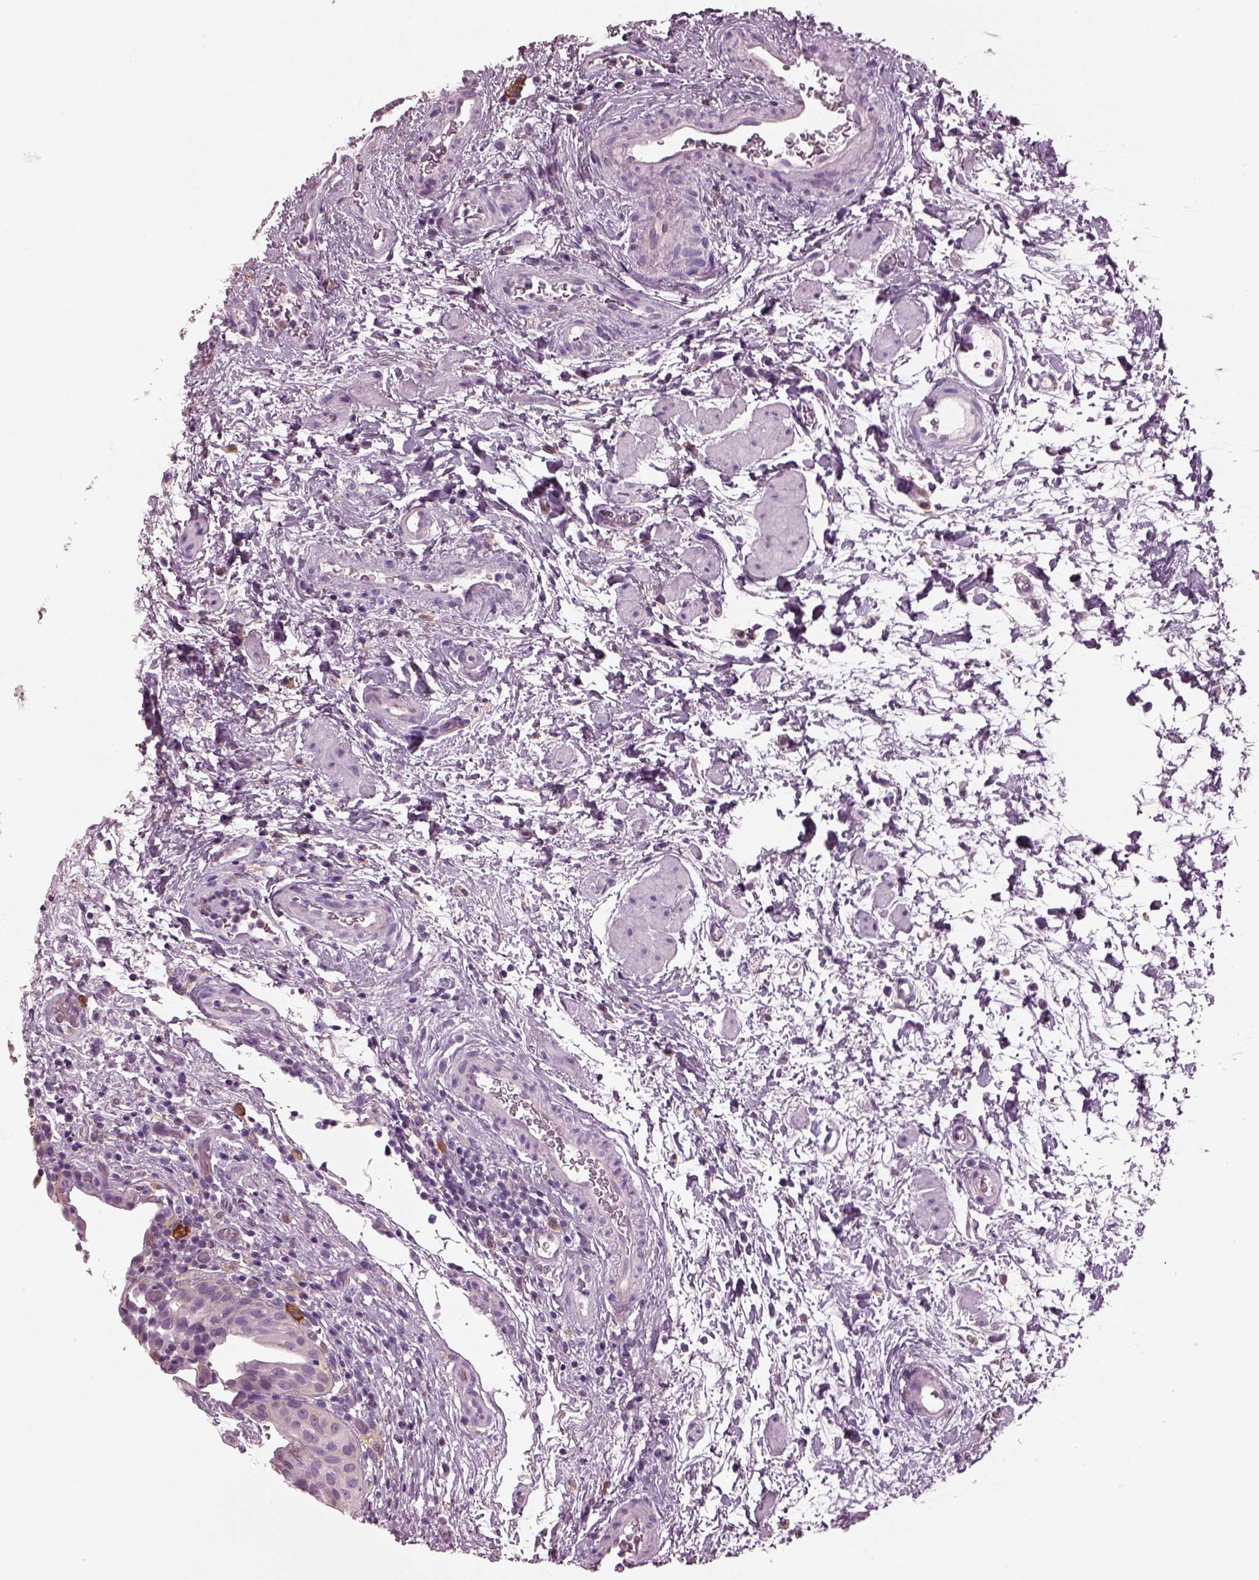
{"staining": {"intensity": "negative", "quantity": "none", "location": "none"}, "tissue": "urinary bladder", "cell_type": "Urothelial cells", "image_type": "normal", "snomed": [{"axis": "morphology", "description": "Normal tissue, NOS"}, {"axis": "topography", "description": "Urinary bladder"}], "caption": "DAB immunohistochemical staining of normal urinary bladder displays no significant positivity in urothelial cells. The staining is performed using DAB brown chromogen with nuclei counter-stained in using hematoxylin.", "gene": "SHTN1", "patient": {"sex": "male", "age": 69}}